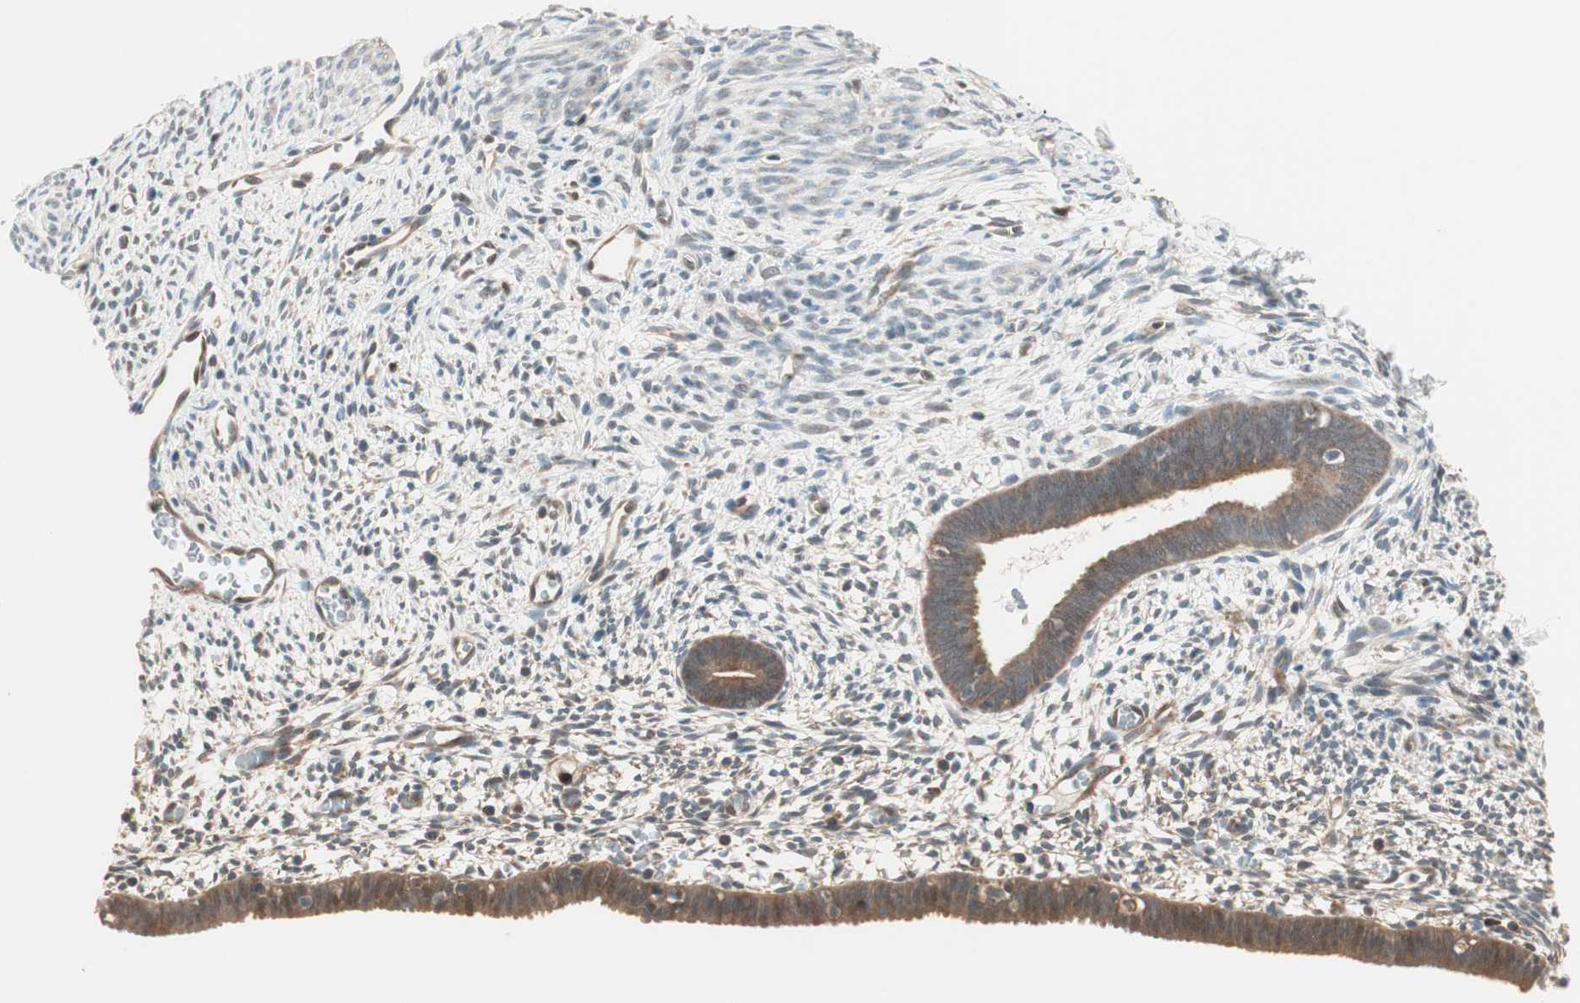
{"staining": {"intensity": "moderate", "quantity": "25%-75%", "location": "cytoplasmic/membranous"}, "tissue": "endometrium", "cell_type": "Cells in endometrial stroma", "image_type": "normal", "snomed": [{"axis": "morphology", "description": "Normal tissue, NOS"}, {"axis": "morphology", "description": "Atrophy, NOS"}, {"axis": "topography", "description": "Uterus"}, {"axis": "topography", "description": "Endometrium"}], "caption": "Immunohistochemistry (IHC) histopathology image of unremarkable endometrium: endometrium stained using immunohistochemistry shows medium levels of moderate protein expression localized specifically in the cytoplasmic/membranous of cells in endometrial stroma, appearing as a cytoplasmic/membranous brown color.", "gene": "GALT", "patient": {"sex": "female", "age": 68}}